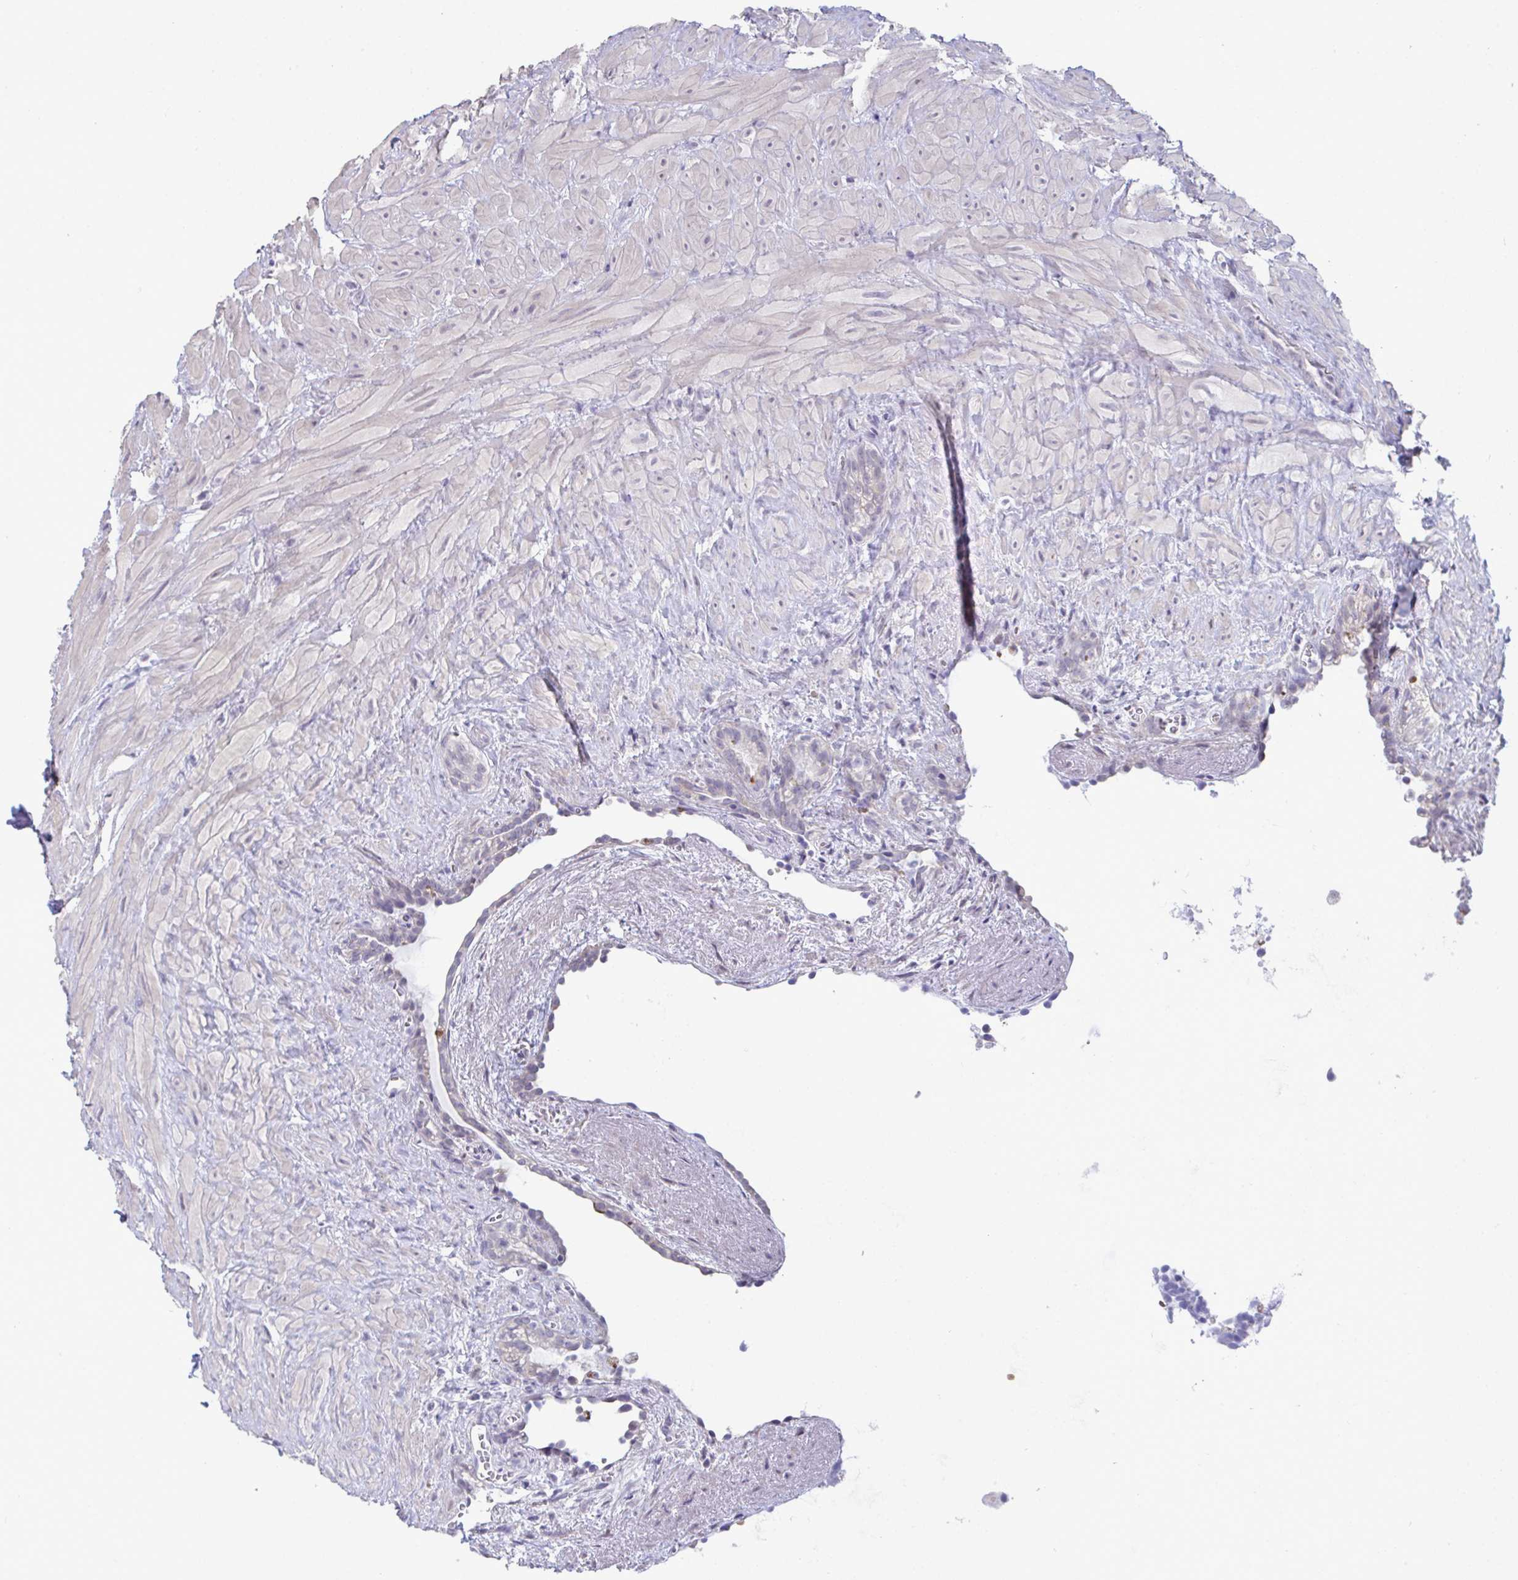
{"staining": {"intensity": "negative", "quantity": "none", "location": "none"}, "tissue": "seminal vesicle", "cell_type": "Glandular cells", "image_type": "normal", "snomed": [{"axis": "morphology", "description": "Normal tissue, NOS"}, {"axis": "topography", "description": "Seminal veicle"}], "caption": "Photomicrograph shows no significant protein staining in glandular cells of benign seminal vesicle. The staining was performed using DAB (3,3'-diaminobenzidine) to visualize the protein expression in brown, while the nuclei were stained in blue with hematoxylin (Magnification: 20x).", "gene": "ATP6V0D2", "patient": {"sex": "male", "age": 76}}